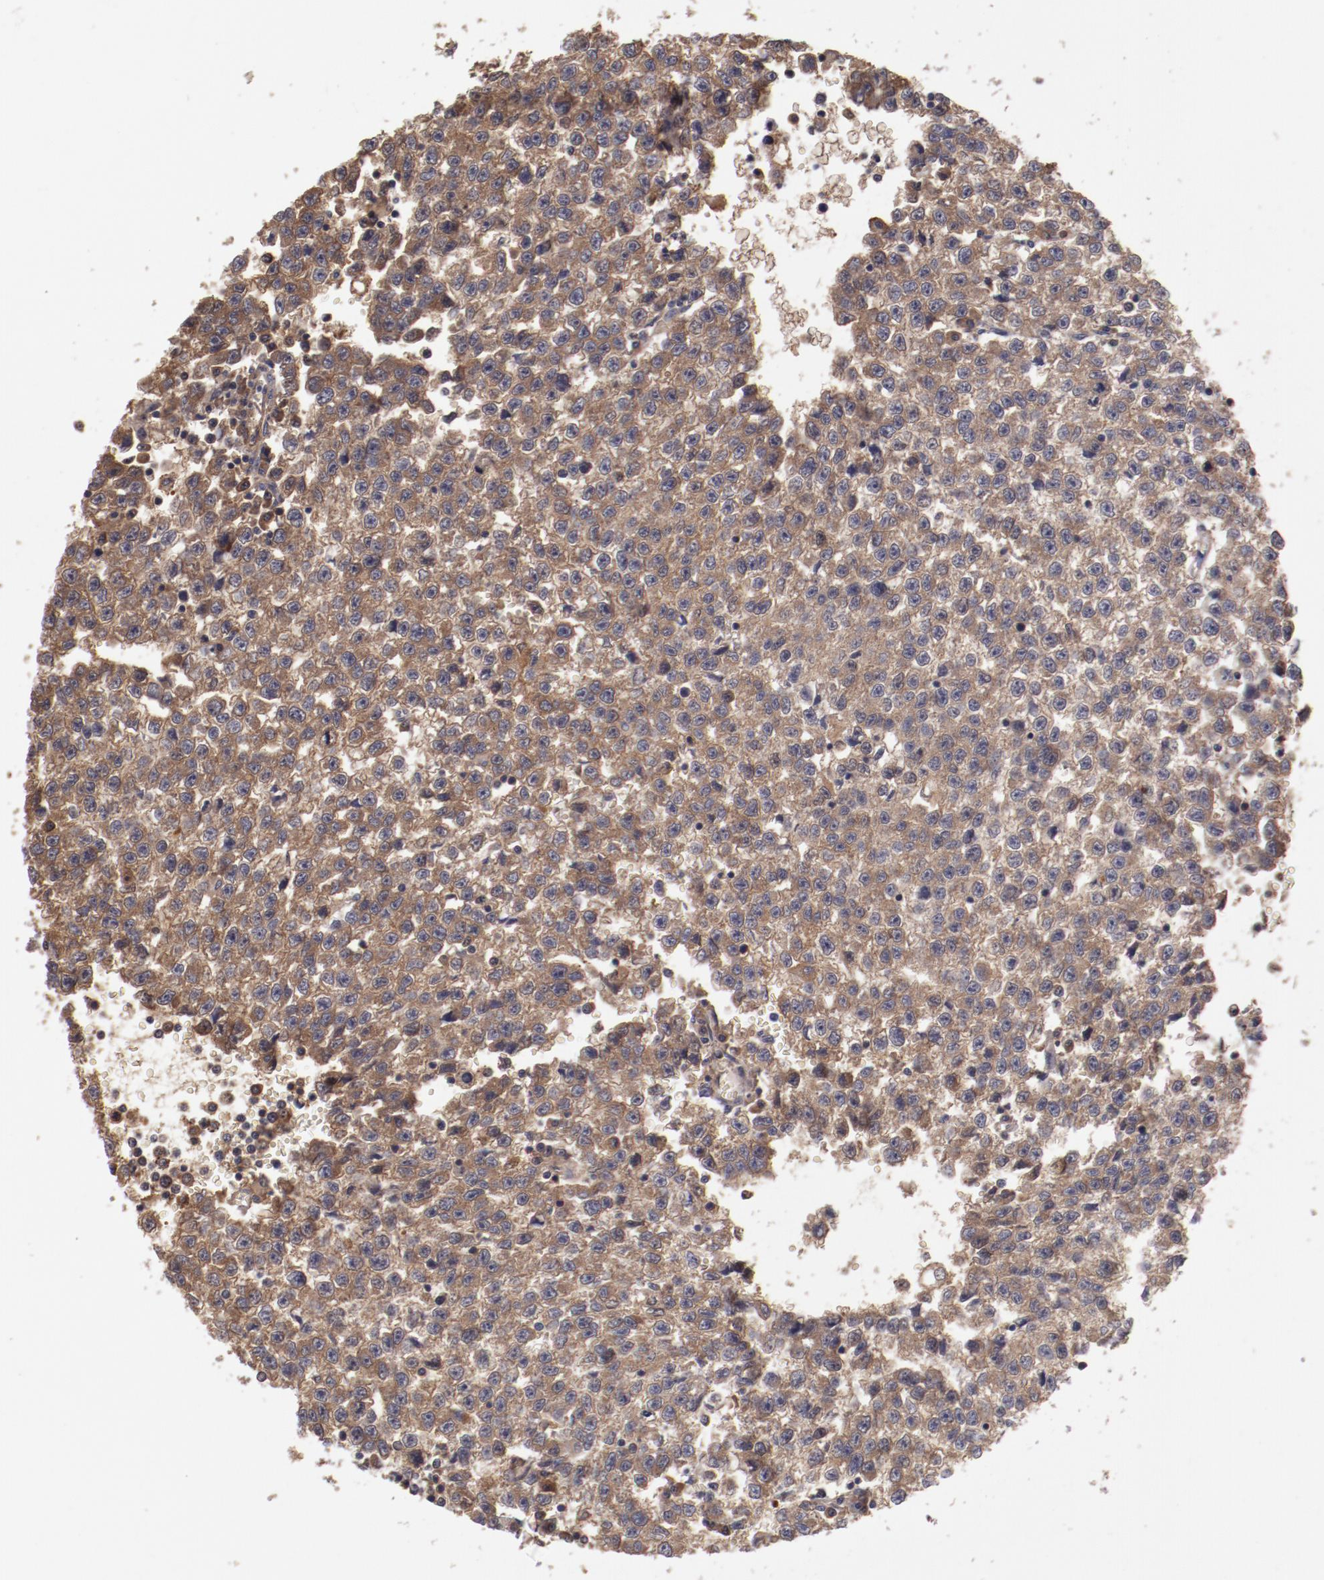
{"staining": {"intensity": "moderate", "quantity": ">75%", "location": "cytoplasmic/membranous"}, "tissue": "testis cancer", "cell_type": "Tumor cells", "image_type": "cancer", "snomed": [{"axis": "morphology", "description": "Seminoma, NOS"}, {"axis": "topography", "description": "Testis"}], "caption": "This image shows testis seminoma stained with immunohistochemistry to label a protein in brown. The cytoplasmic/membranous of tumor cells show moderate positivity for the protein. Nuclei are counter-stained blue.", "gene": "CP", "patient": {"sex": "male", "age": 35}}